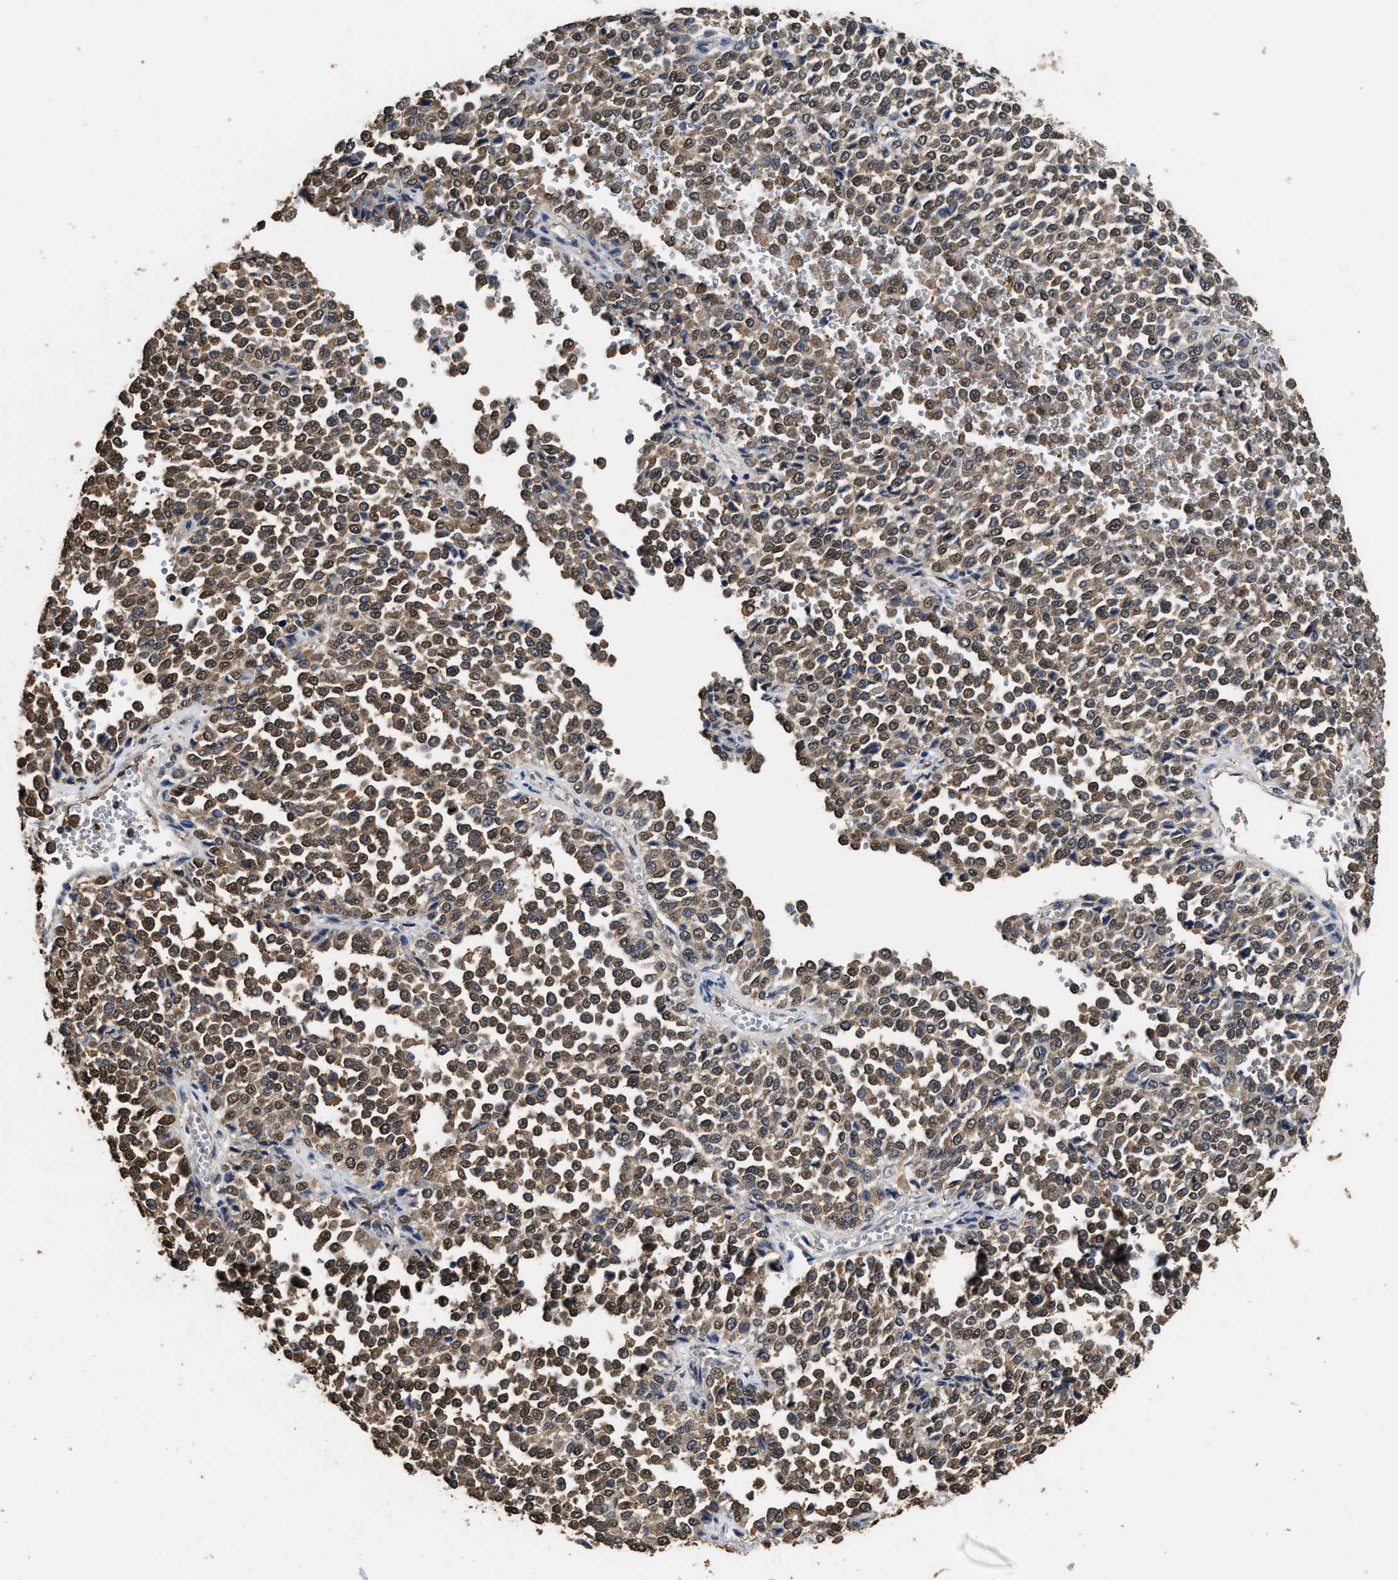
{"staining": {"intensity": "weak", "quantity": ">75%", "location": "cytoplasmic/membranous,nuclear"}, "tissue": "melanoma", "cell_type": "Tumor cells", "image_type": "cancer", "snomed": [{"axis": "morphology", "description": "Malignant melanoma, Metastatic site"}, {"axis": "topography", "description": "Pancreas"}], "caption": "A micrograph of human melanoma stained for a protein reveals weak cytoplasmic/membranous and nuclear brown staining in tumor cells. (DAB (3,3'-diaminobenzidine) IHC with brightfield microscopy, high magnification).", "gene": "YWHAE", "patient": {"sex": "female", "age": 30}}